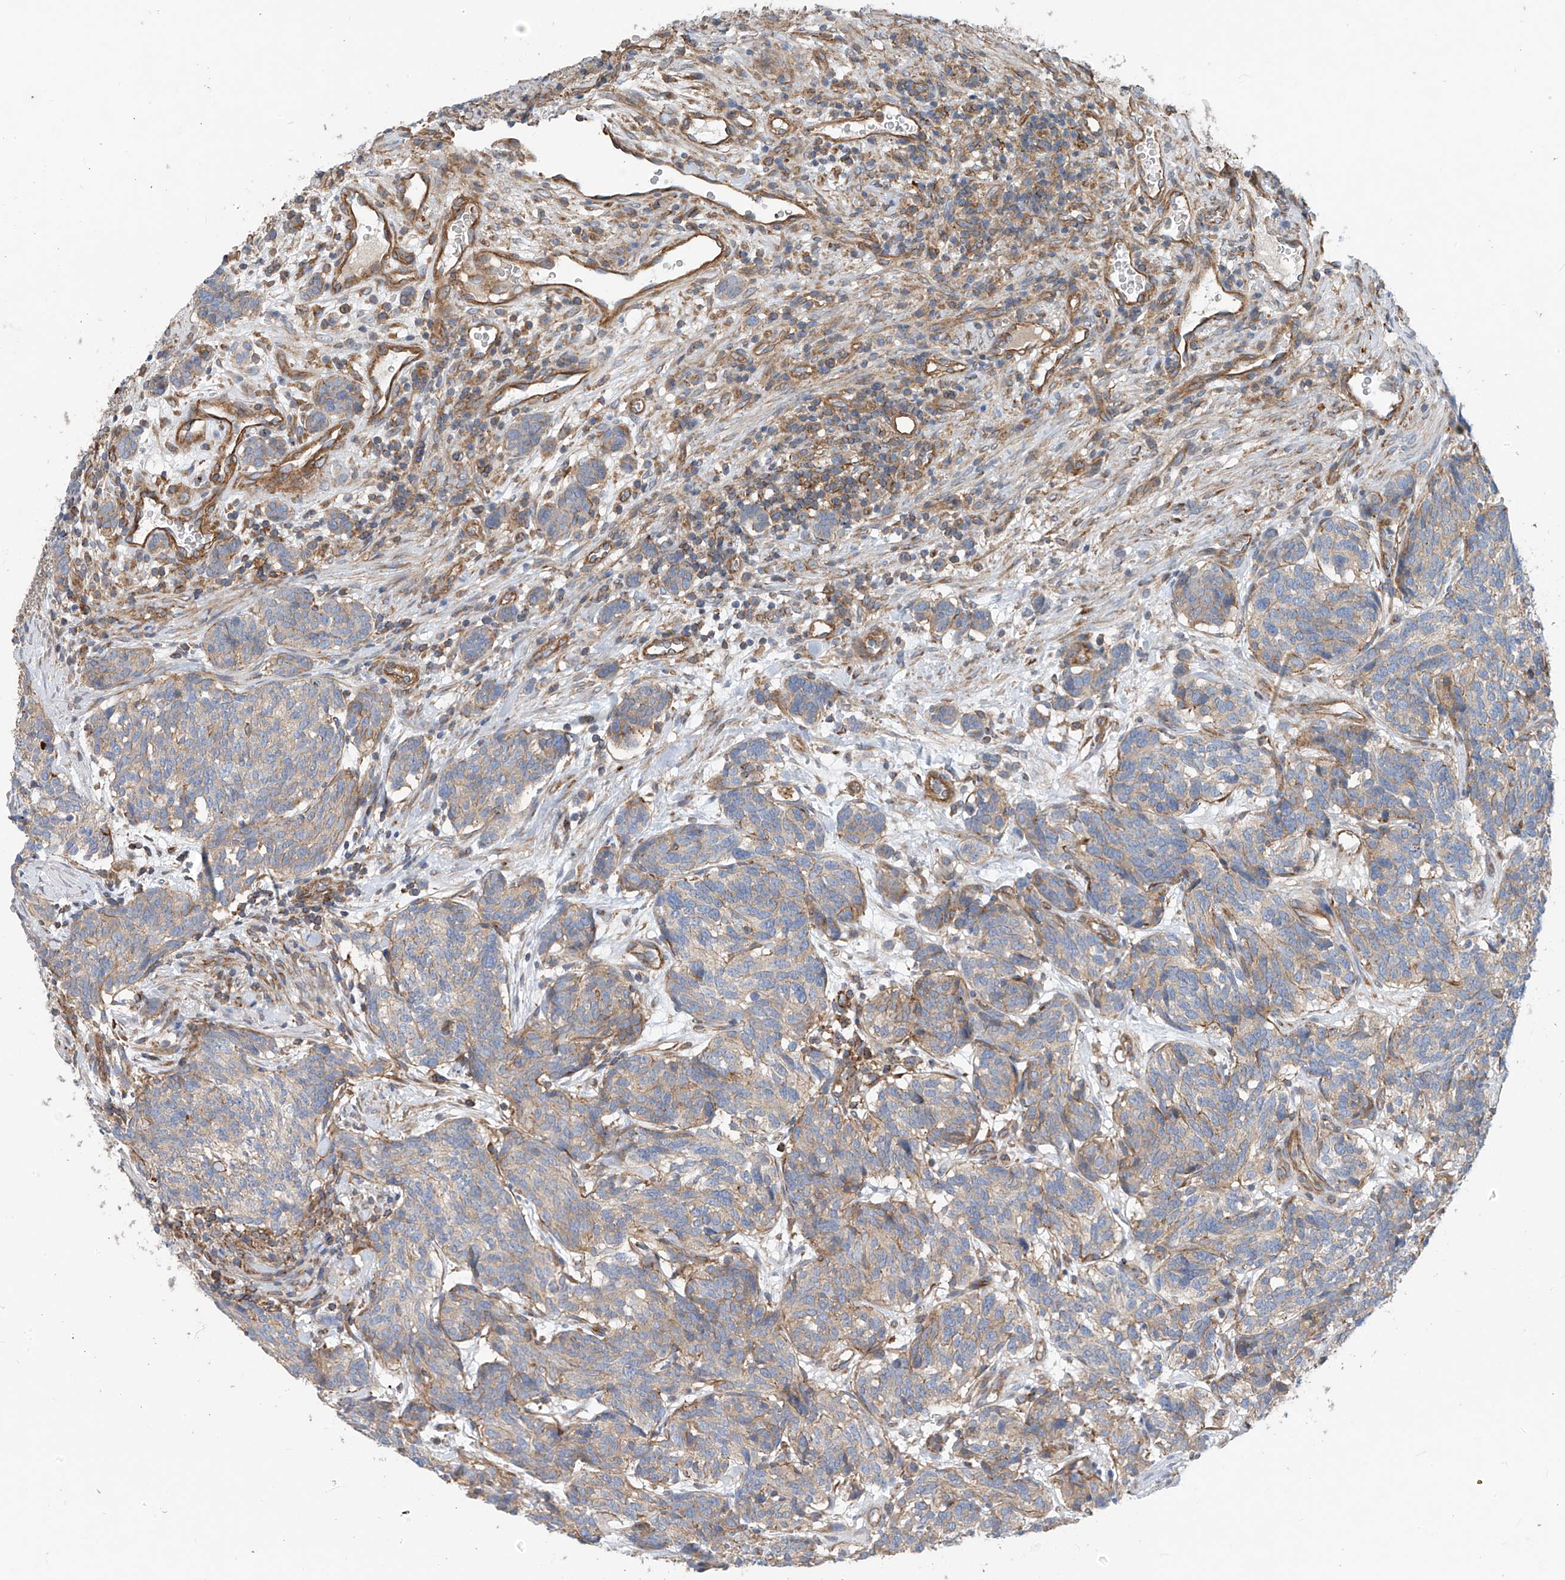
{"staining": {"intensity": "weak", "quantity": "<25%", "location": "cytoplasmic/membranous"}, "tissue": "carcinoid", "cell_type": "Tumor cells", "image_type": "cancer", "snomed": [{"axis": "morphology", "description": "Carcinoid, malignant, NOS"}, {"axis": "topography", "description": "Lung"}], "caption": "Tumor cells show no significant expression in carcinoid.", "gene": "SLC1A5", "patient": {"sex": "female", "age": 46}}